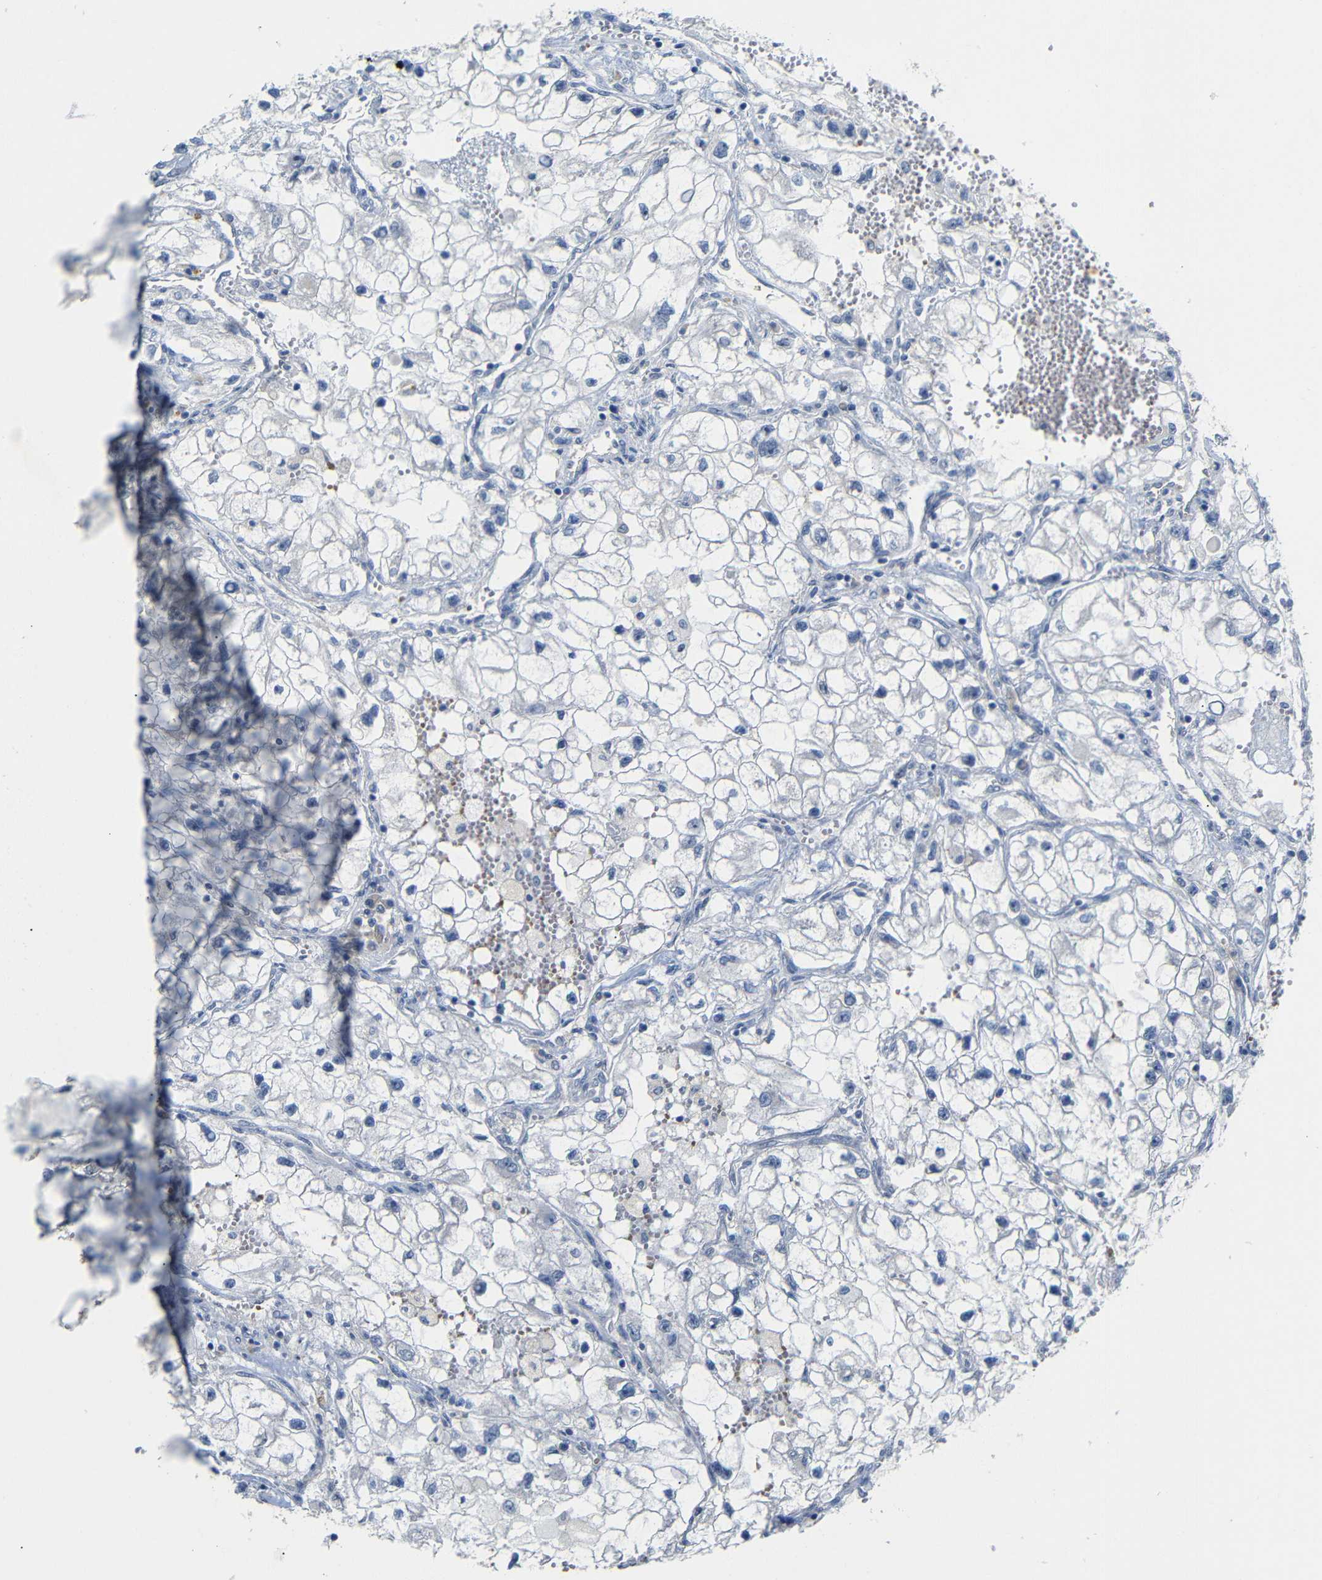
{"staining": {"intensity": "negative", "quantity": "none", "location": "none"}, "tissue": "renal cancer", "cell_type": "Tumor cells", "image_type": "cancer", "snomed": [{"axis": "morphology", "description": "Adenocarcinoma, NOS"}, {"axis": "topography", "description": "Kidney"}], "caption": "Photomicrograph shows no protein expression in tumor cells of adenocarcinoma (renal) tissue.", "gene": "TBC1D32", "patient": {"sex": "female", "age": 70}}